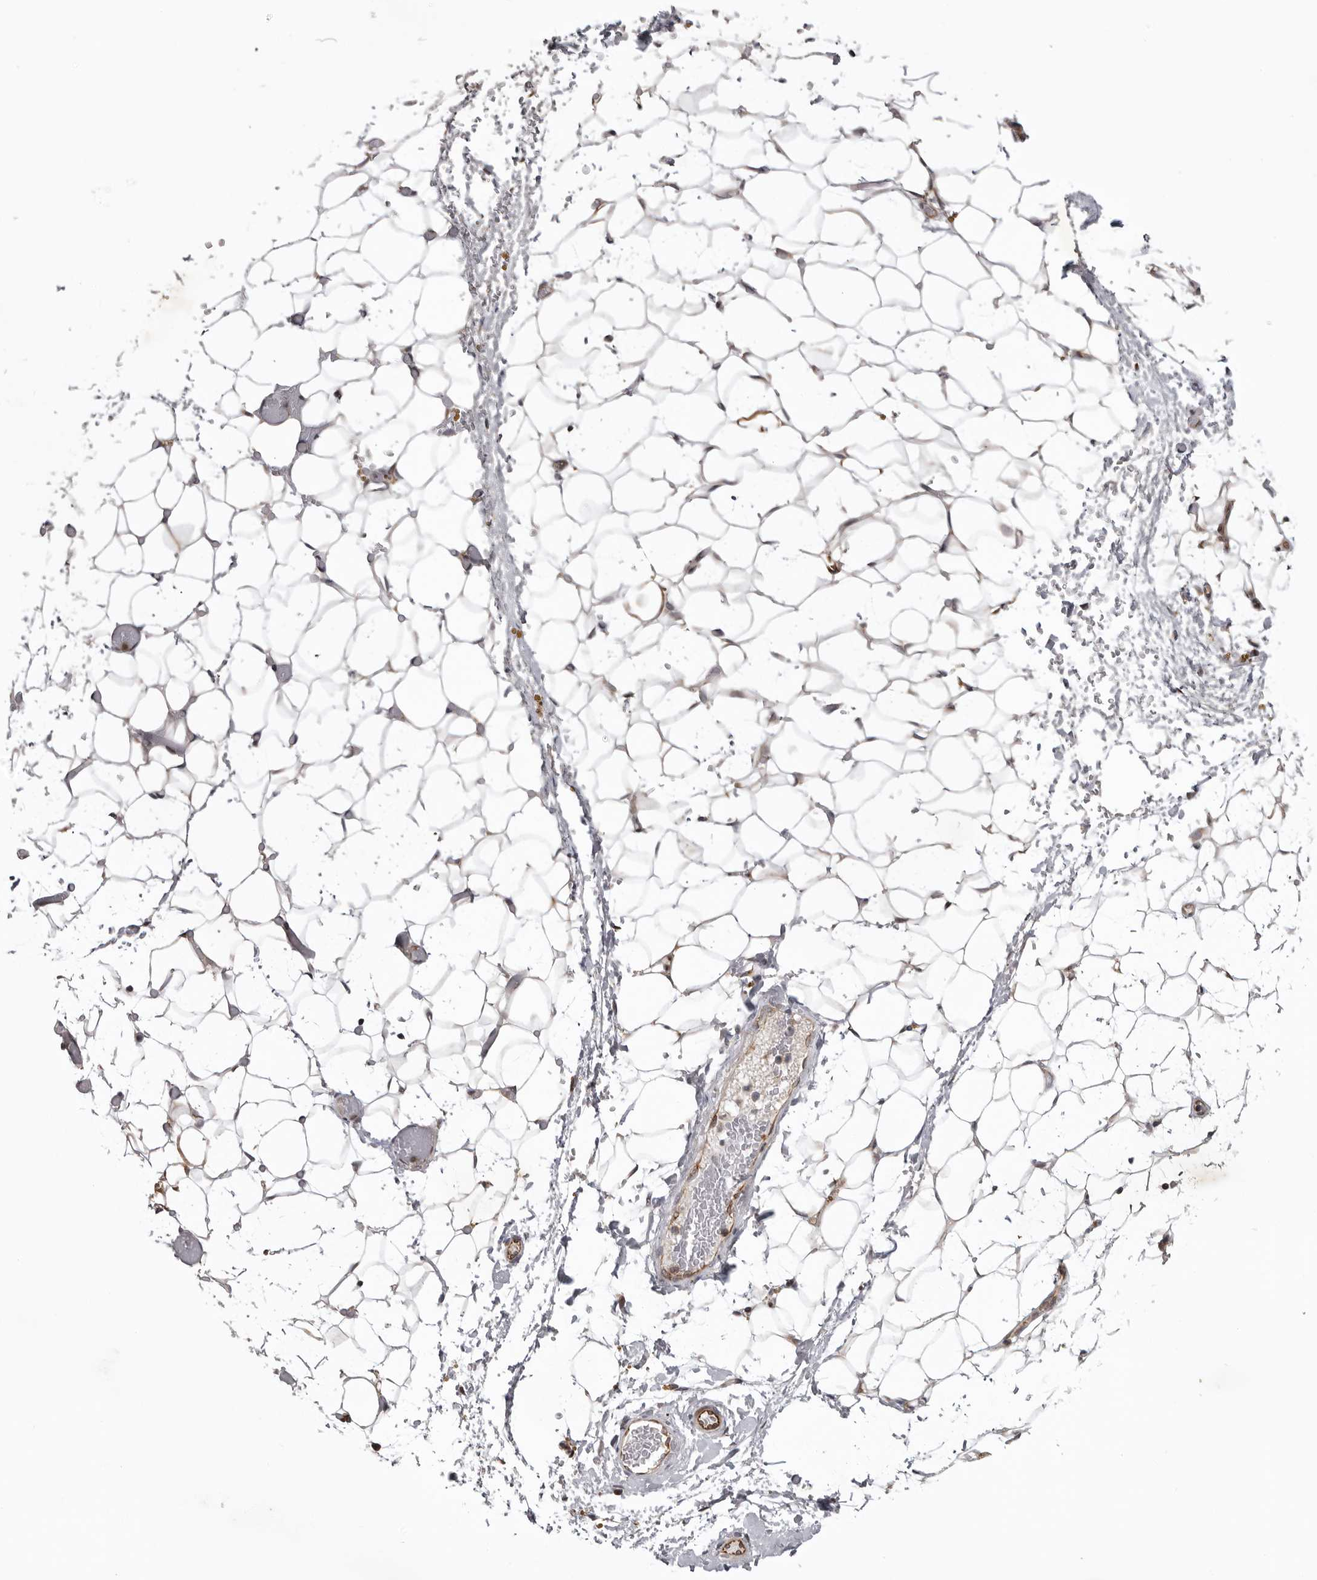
{"staining": {"intensity": "negative", "quantity": "none", "location": "none"}, "tissue": "adipose tissue", "cell_type": "Adipocytes", "image_type": "normal", "snomed": [{"axis": "morphology", "description": "Normal tissue, NOS"}, {"axis": "topography", "description": "Kidney"}, {"axis": "topography", "description": "Peripheral nerve tissue"}], "caption": "Immunohistochemistry histopathology image of unremarkable adipose tissue: human adipose tissue stained with DAB (3,3'-diaminobenzidine) shows no significant protein staining in adipocytes. (Immunohistochemistry, brightfield microscopy, high magnification).", "gene": "ABL1", "patient": {"sex": "male", "age": 7}}